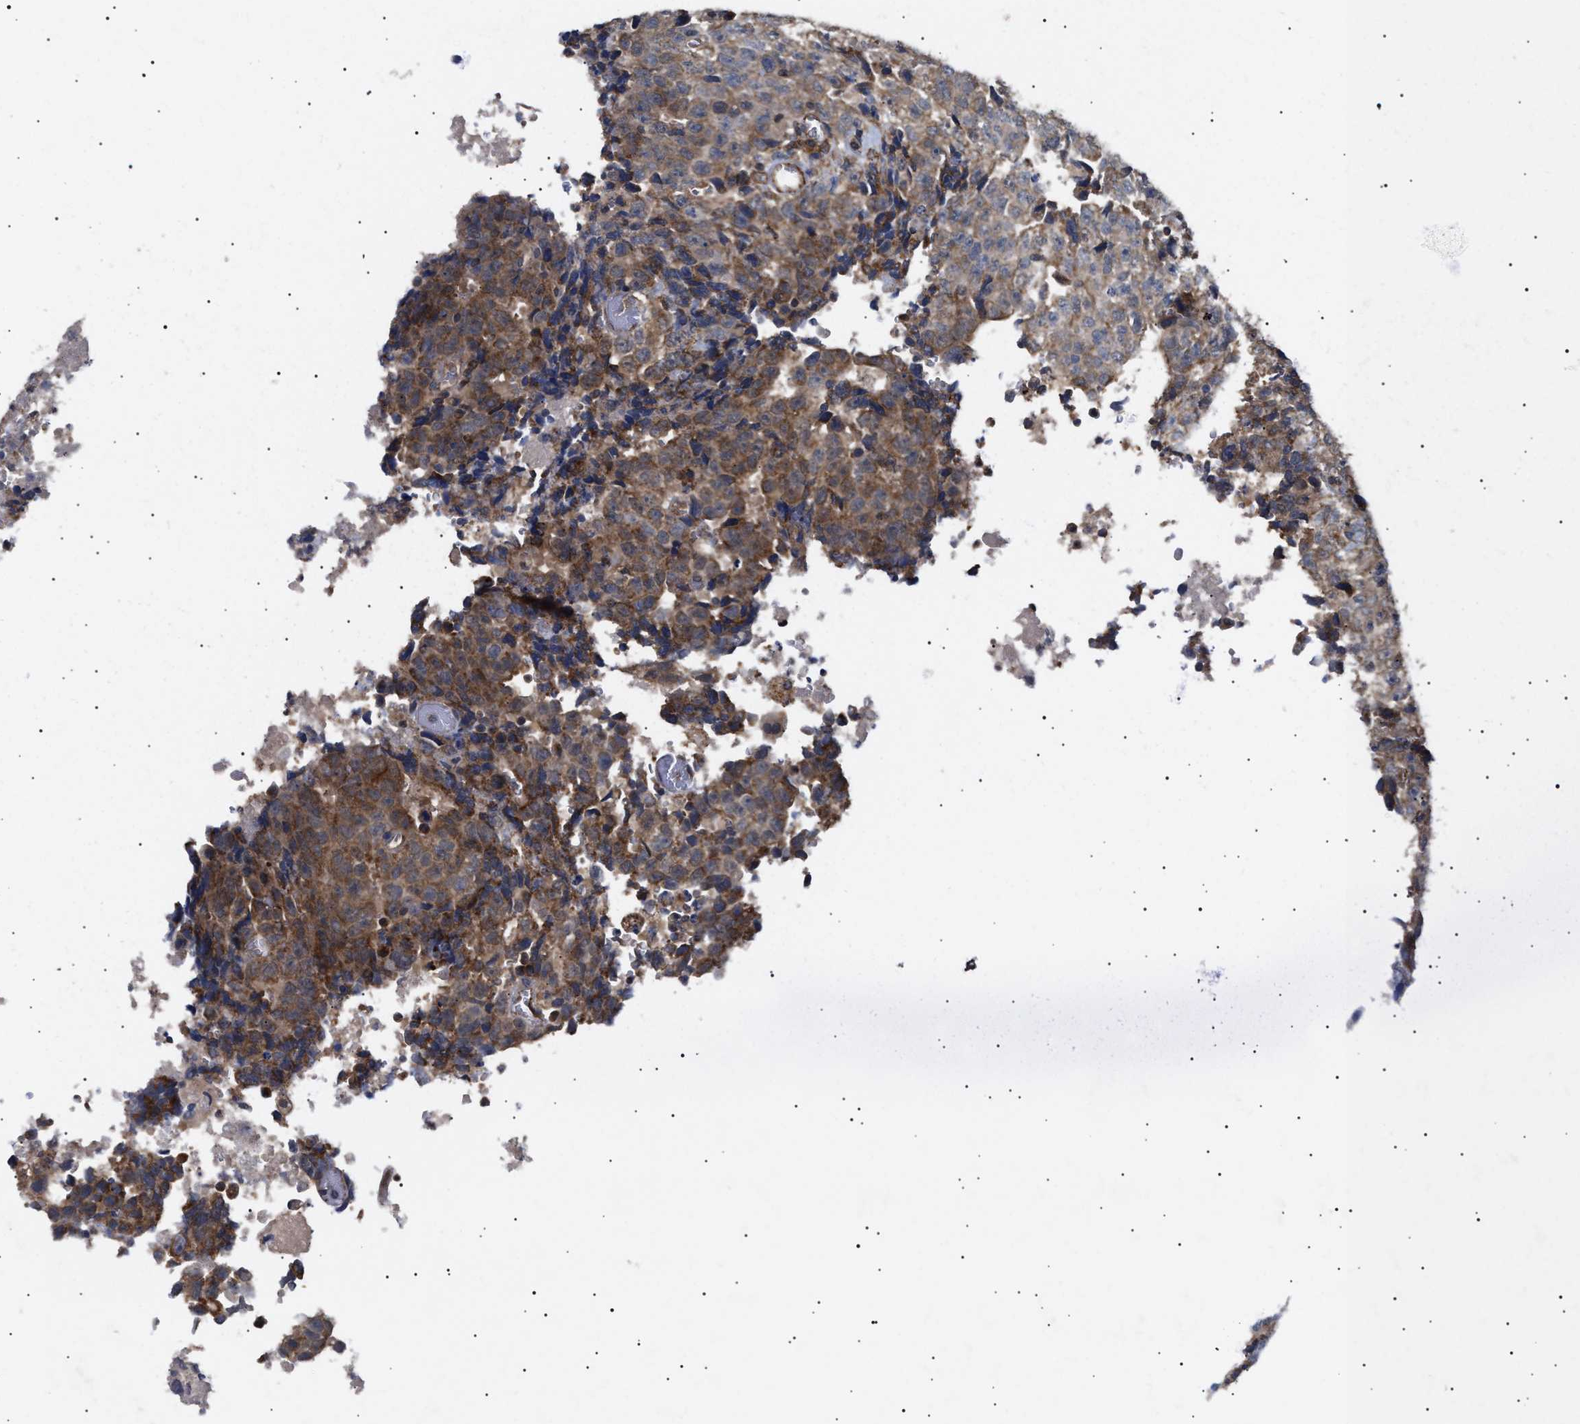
{"staining": {"intensity": "moderate", "quantity": "25%-75%", "location": "cytoplasmic/membranous"}, "tissue": "testis cancer", "cell_type": "Tumor cells", "image_type": "cancer", "snomed": [{"axis": "morphology", "description": "Necrosis, NOS"}, {"axis": "morphology", "description": "Carcinoma, Embryonal, NOS"}, {"axis": "topography", "description": "Testis"}], "caption": "Moderate cytoplasmic/membranous staining is appreciated in approximately 25%-75% of tumor cells in testis embryonal carcinoma.", "gene": "SIRT5", "patient": {"sex": "male", "age": 19}}